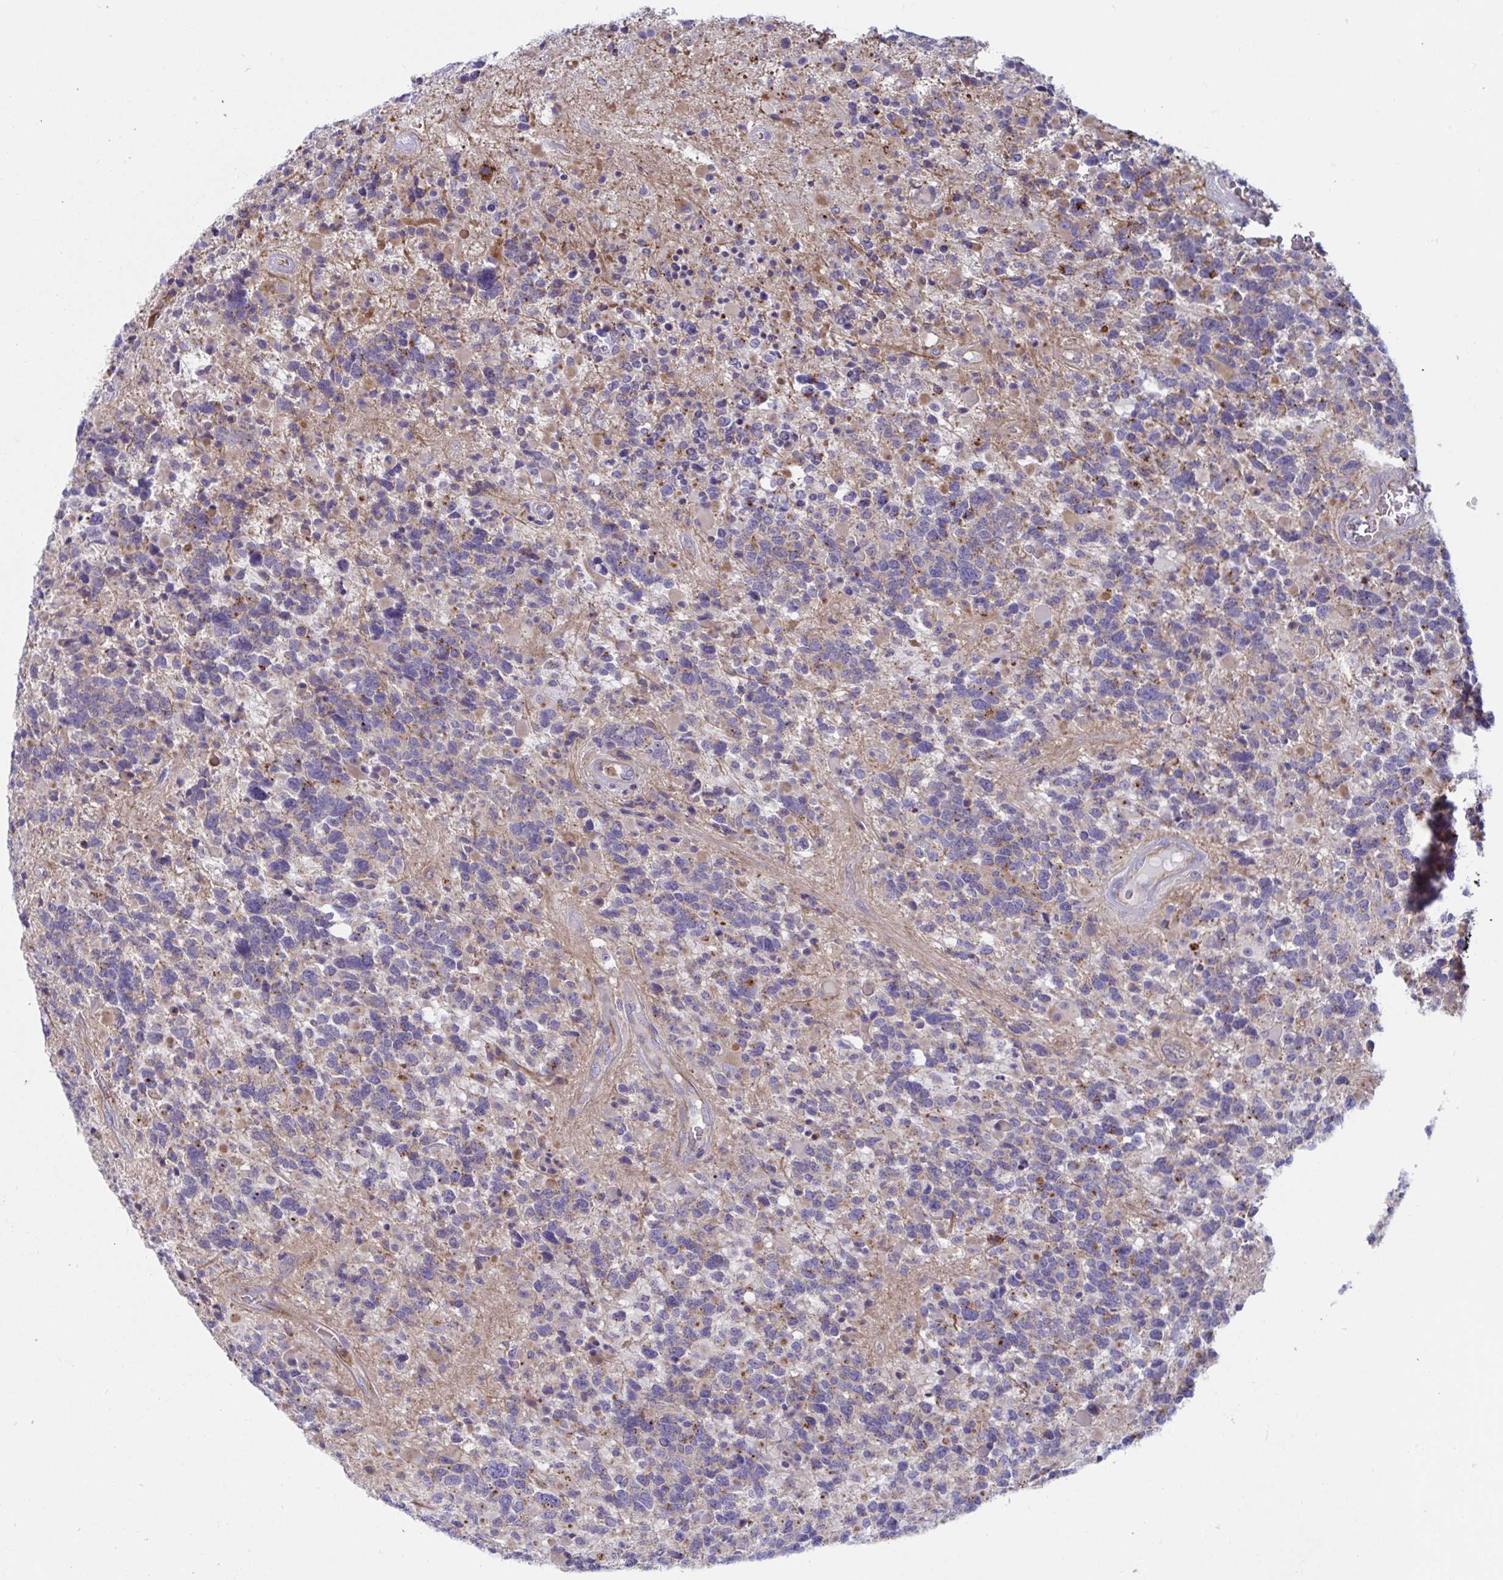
{"staining": {"intensity": "moderate", "quantity": "25%-75%", "location": "cytoplasmic/membranous"}, "tissue": "glioma", "cell_type": "Tumor cells", "image_type": "cancer", "snomed": [{"axis": "morphology", "description": "Glioma, malignant, High grade"}, {"axis": "topography", "description": "Brain"}], "caption": "A brown stain labels moderate cytoplasmic/membranous expression of a protein in high-grade glioma (malignant) tumor cells.", "gene": "SLC9A6", "patient": {"sex": "female", "age": 40}}